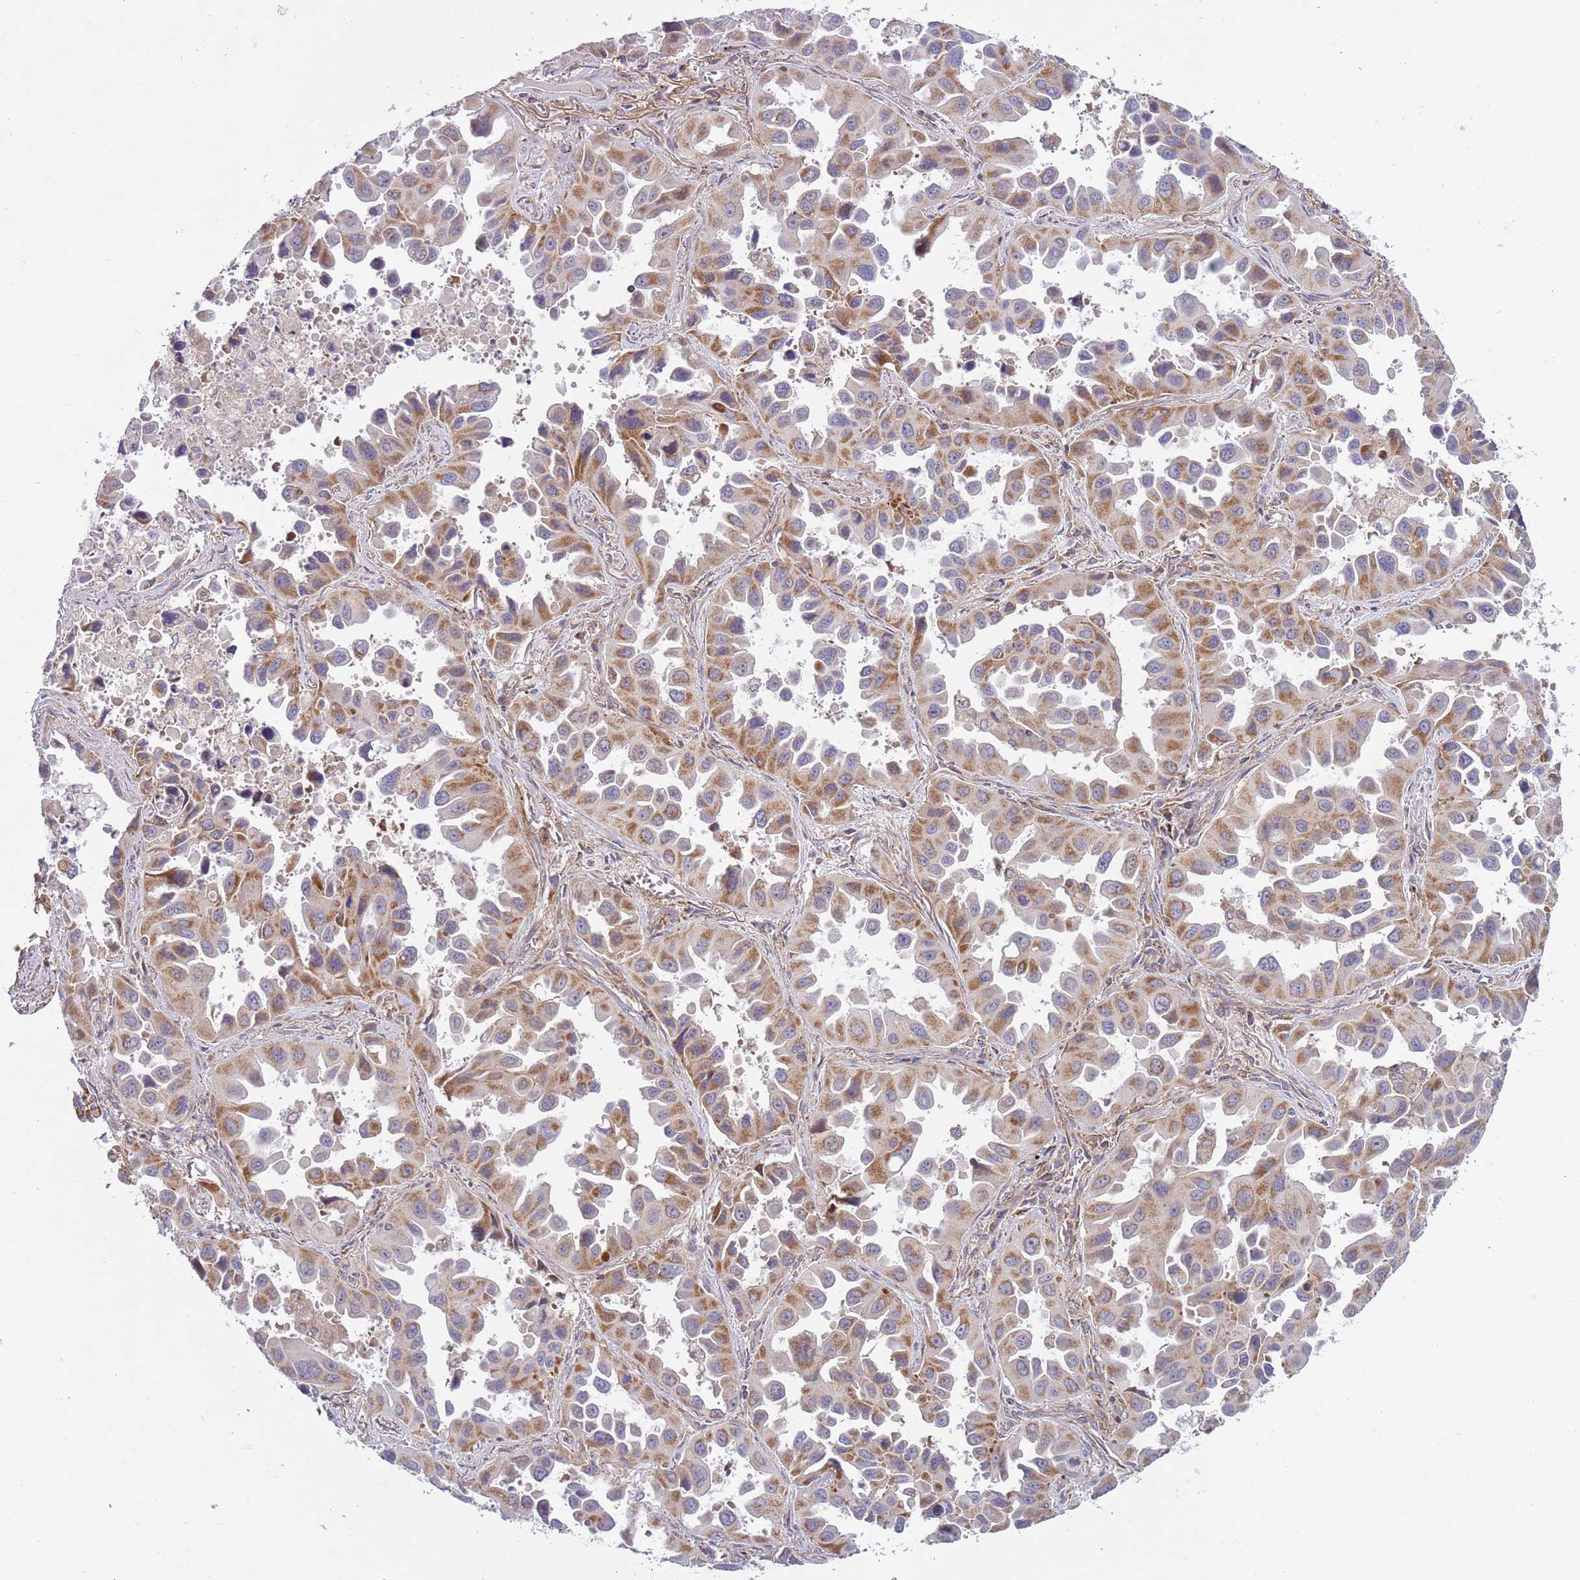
{"staining": {"intensity": "moderate", "quantity": ">75%", "location": "cytoplasmic/membranous"}, "tissue": "lung cancer", "cell_type": "Tumor cells", "image_type": "cancer", "snomed": [{"axis": "morphology", "description": "Adenocarcinoma, NOS"}, {"axis": "topography", "description": "Lung"}], "caption": "Protein staining reveals moderate cytoplasmic/membranous staining in about >75% of tumor cells in lung cancer.", "gene": "IRS4", "patient": {"sex": "male", "age": 66}}